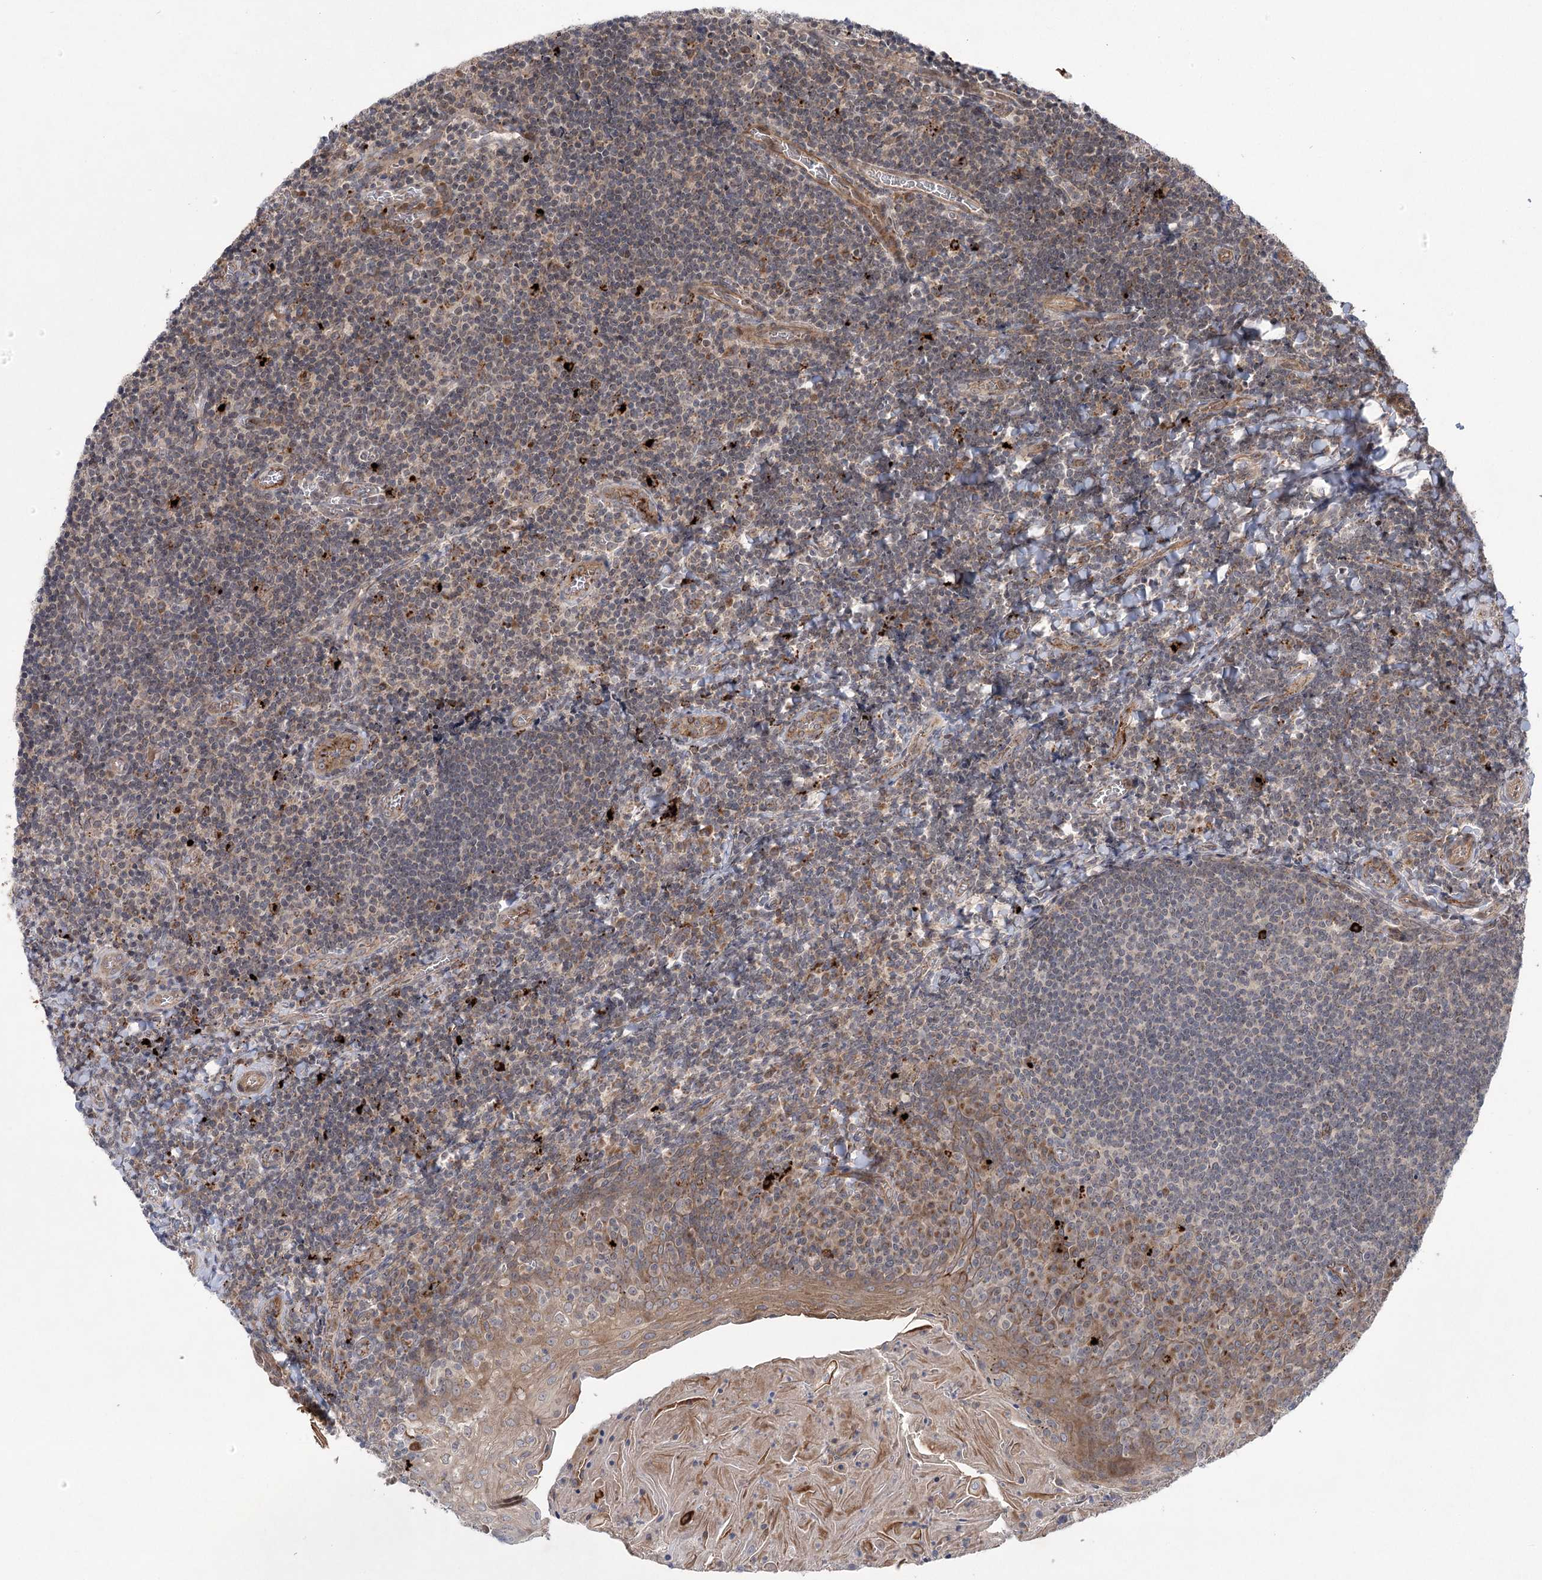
{"staining": {"intensity": "weak", "quantity": "<25%", "location": "cytoplasmic/membranous"}, "tissue": "tonsil", "cell_type": "Germinal center cells", "image_type": "normal", "snomed": [{"axis": "morphology", "description": "Normal tissue, NOS"}, {"axis": "topography", "description": "Tonsil"}], "caption": "Immunohistochemistry photomicrograph of normal human tonsil stained for a protein (brown), which displays no staining in germinal center cells. (Immunohistochemistry (ihc), brightfield microscopy, high magnification).", "gene": "METTL24", "patient": {"sex": "male", "age": 27}}